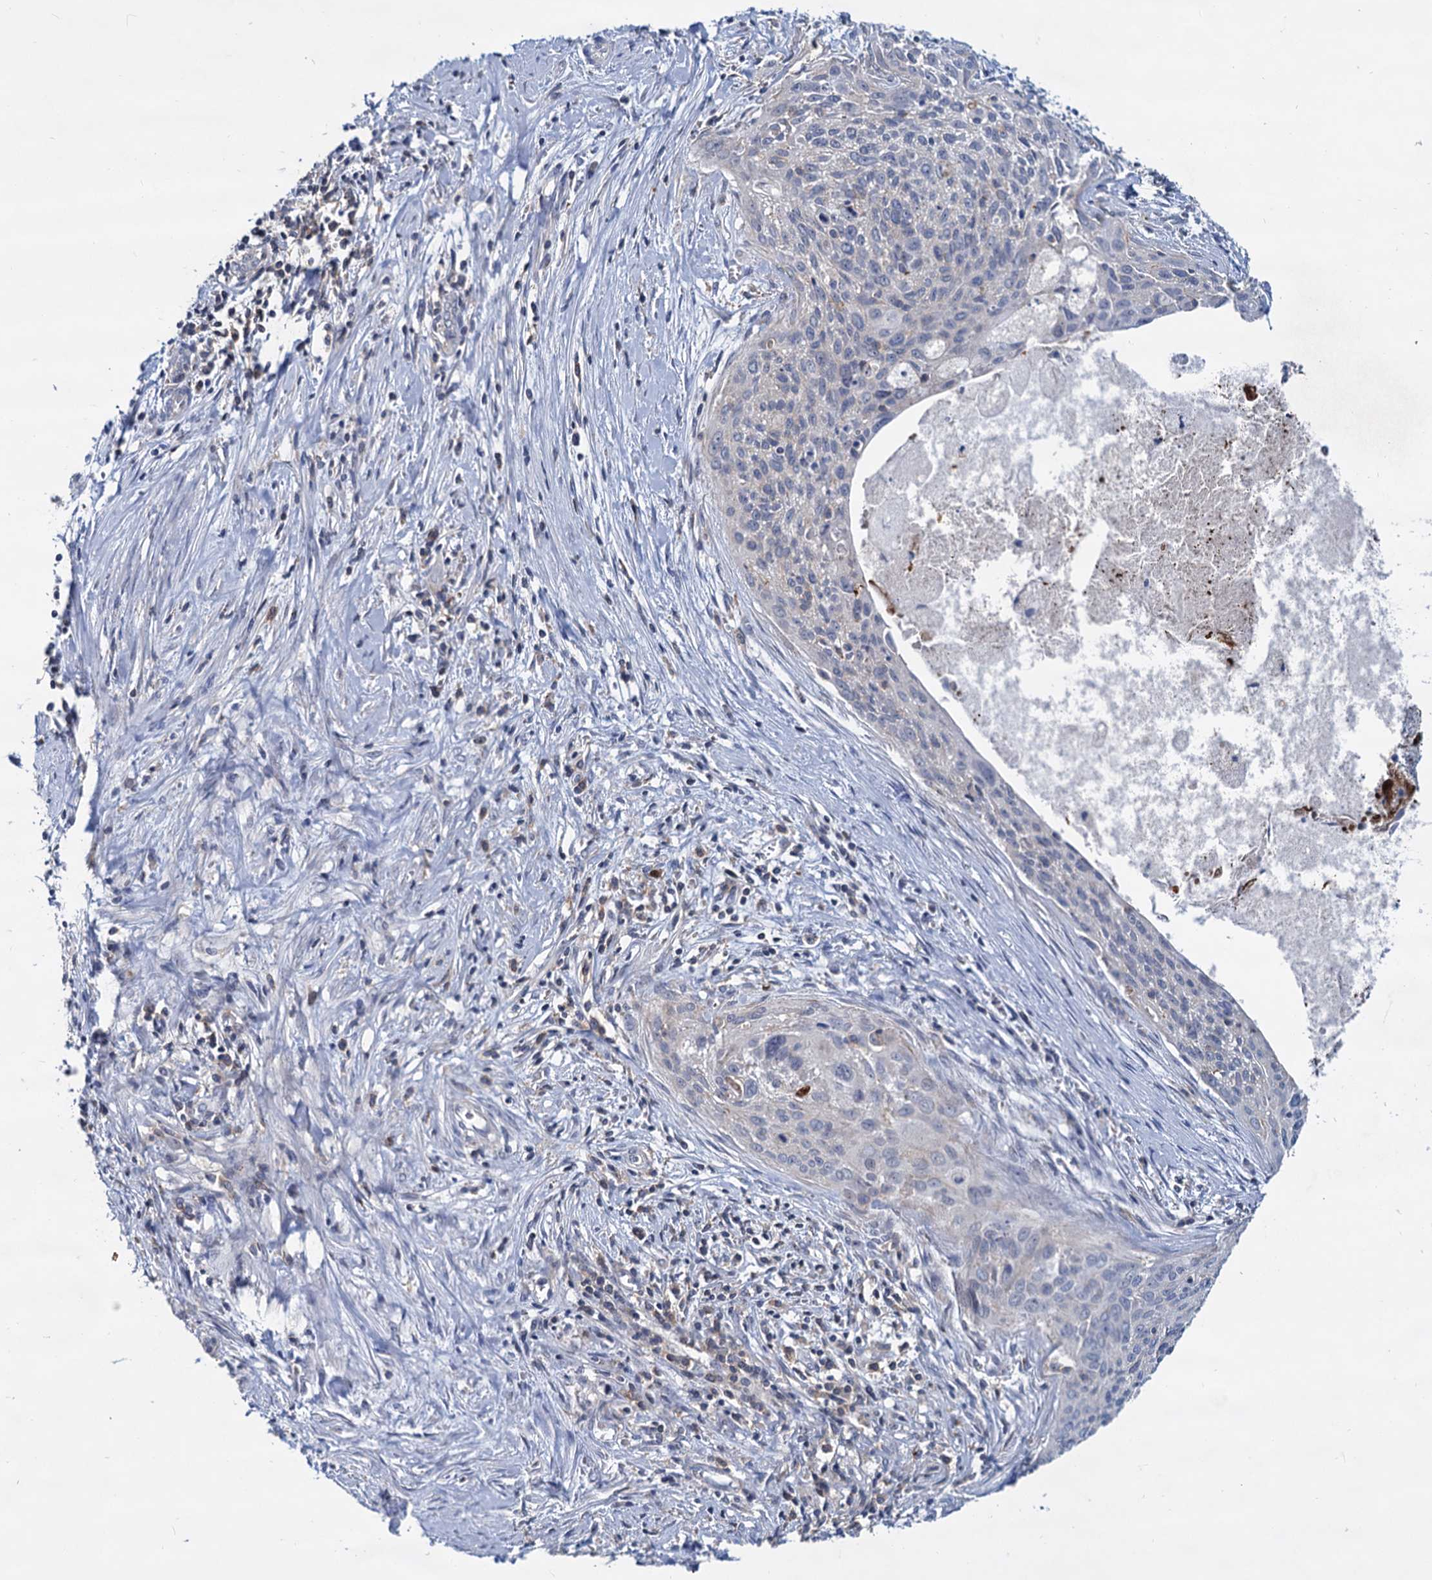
{"staining": {"intensity": "negative", "quantity": "none", "location": "none"}, "tissue": "cervical cancer", "cell_type": "Tumor cells", "image_type": "cancer", "snomed": [{"axis": "morphology", "description": "Squamous cell carcinoma, NOS"}, {"axis": "topography", "description": "Cervix"}], "caption": "The image shows no staining of tumor cells in cervical cancer.", "gene": "LRCH4", "patient": {"sex": "female", "age": 55}}